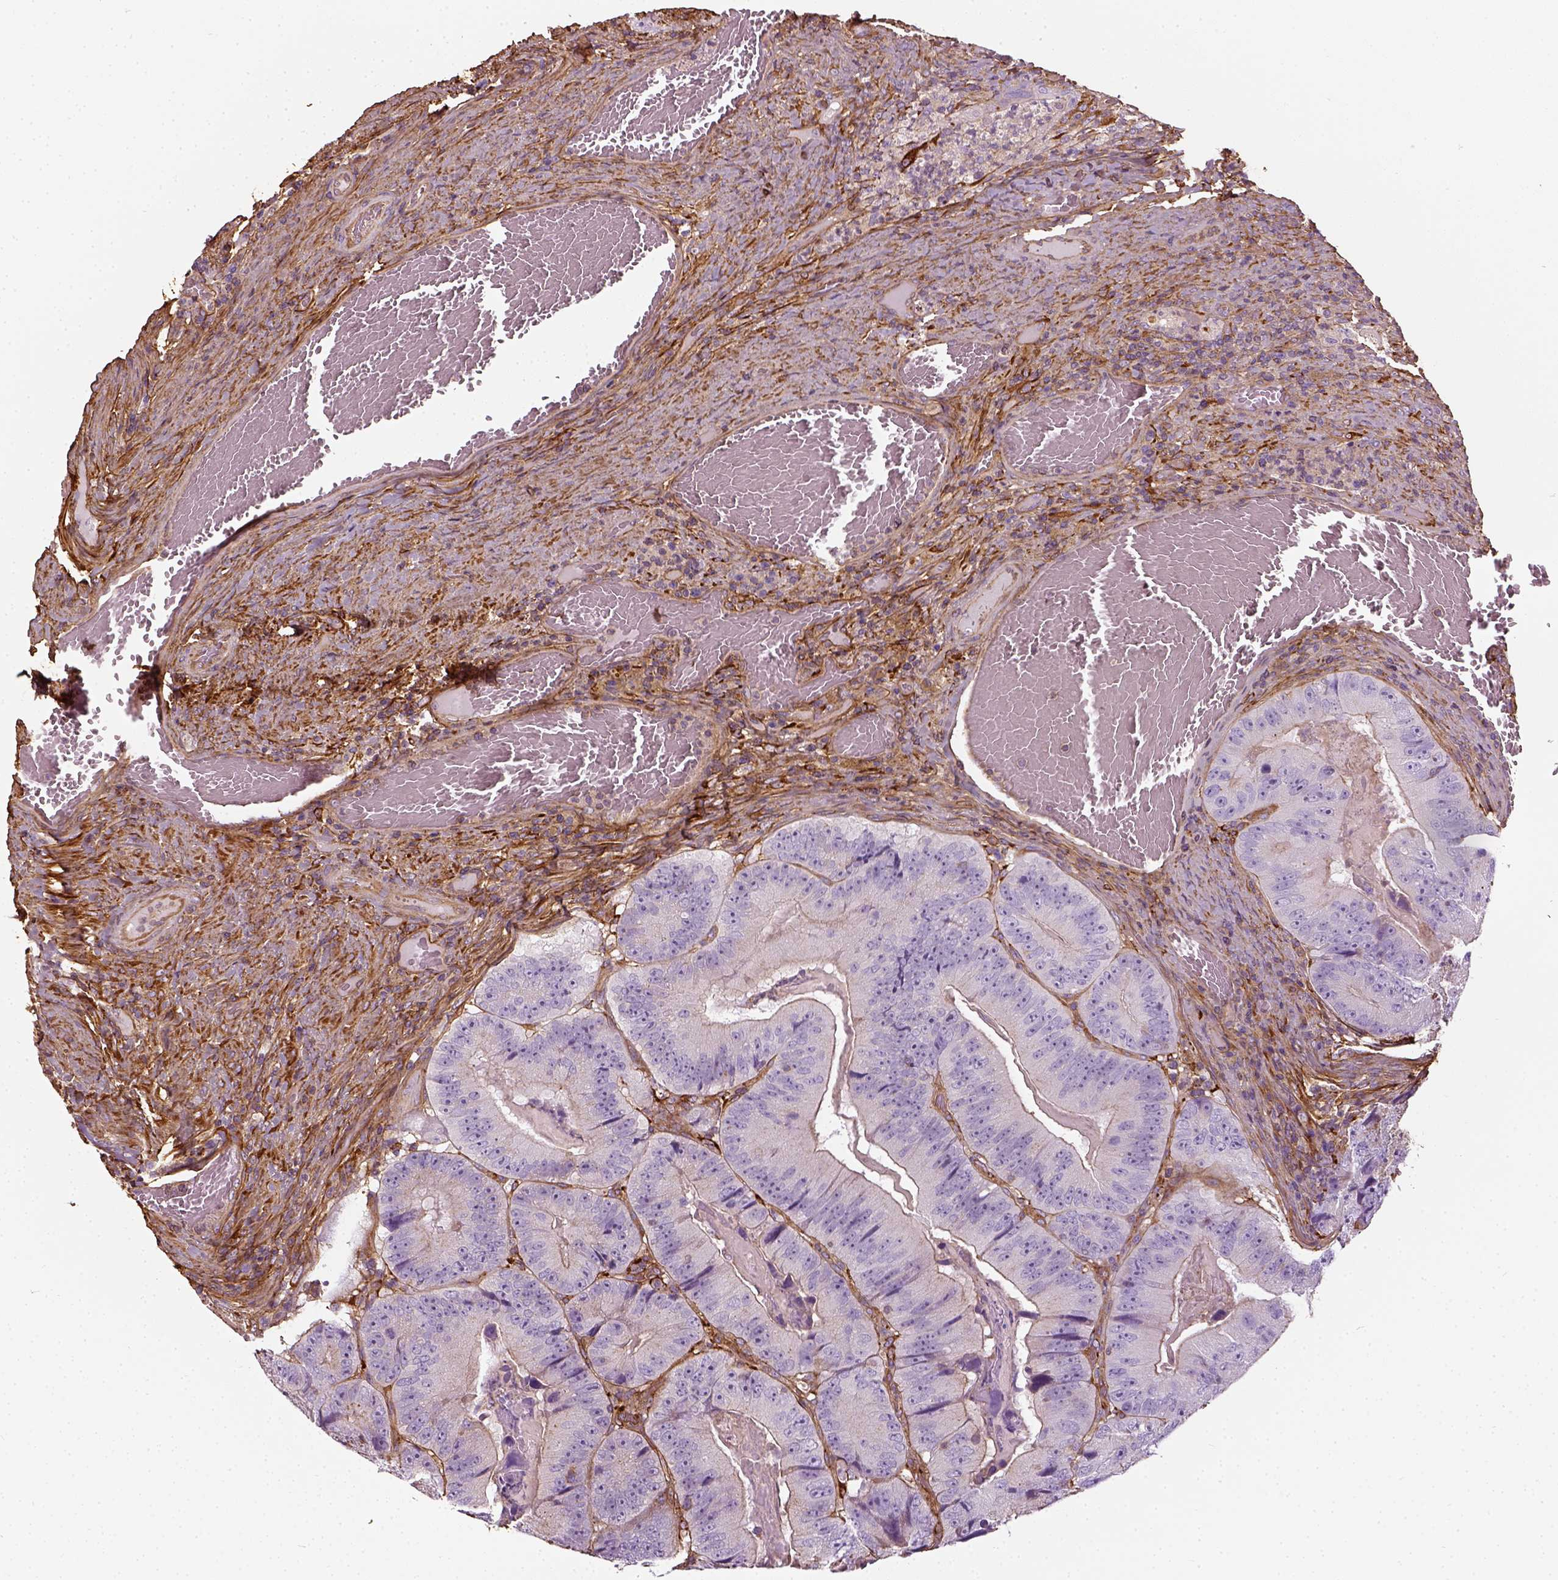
{"staining": {"intensity": "negative", "quantity": "none", "location": "none"}, "tissue": "colorectal cancer", "cell_type": "Tumor cells", "image_type": "cancer", "snomed": [{"axis": "morphology", "description": "Adenocarcinoma, NOS"}, {"axis": "topography", "description": "Colon"}], "caption": "DAB immunohistochemical staining of human colorectal cancer demonstrates no significant staining in tumor cells. (DAB (3,3'-diaminobenzidine) immunohistochemistry (IHC) visualized using brightfield microscopy, high magnification).", "gene": "COL6A2", "patient": {"sex": "female", "age": 86}}